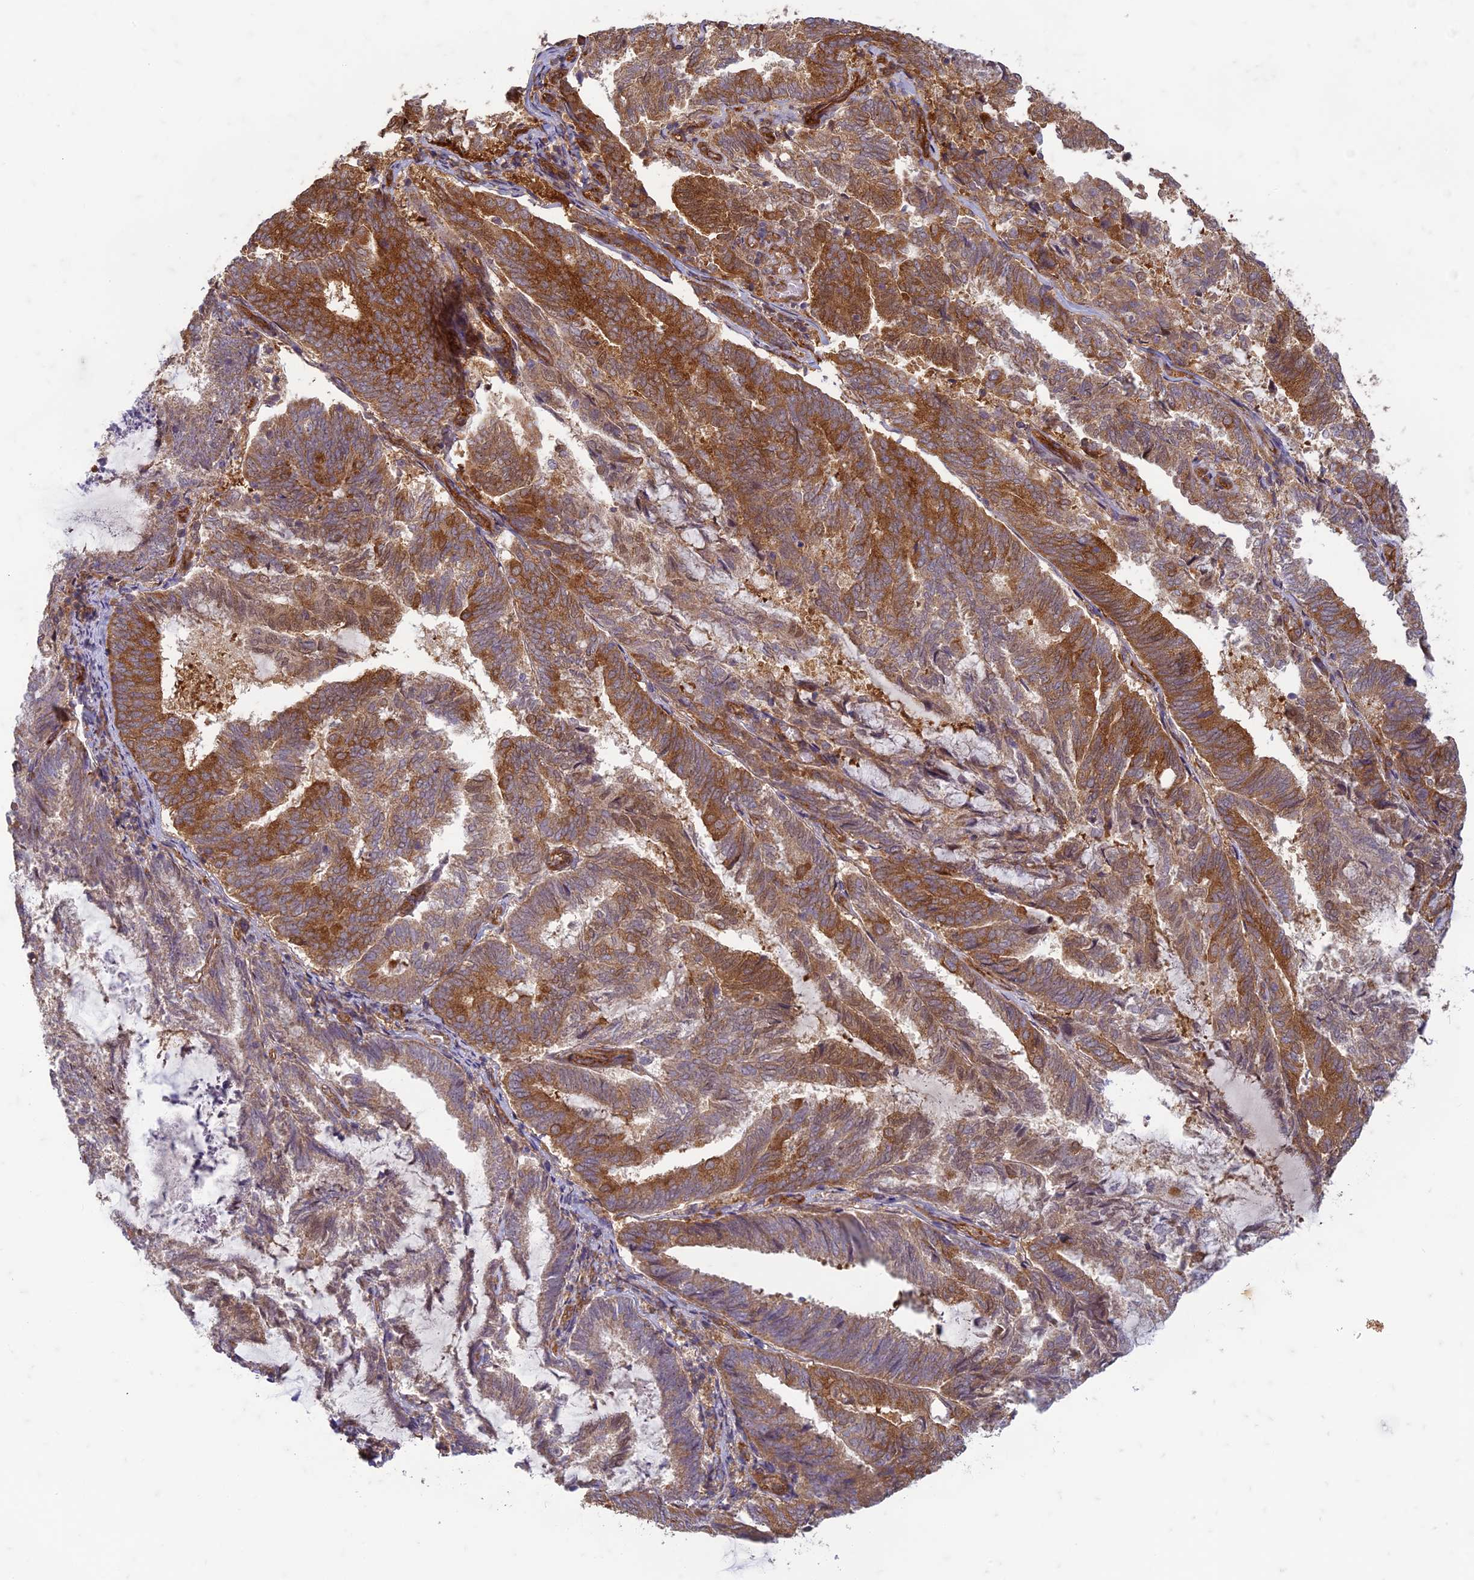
{"staining": {"intensity": "strong", "quantity": "25%-75%", "location": "cytoplasmic/membranous"}, "tissue": "endometrial cancer", "cell_type": "Tumor cells", "image_type": "cancer", "snomed": [{"axis": "morphology", "description": "Adenocarcinoma, NOS"}, {"axis": "topography", "description": "Endometrium"}], "caption": "A brown stain shows strong cytoplasmic/membranous staining of a protein in human endometrial cancer tumor cells. Using DAB (brown) and hematoxylin (blue) stains, captured at high magnification using brightfield microscopy.", "gene": "TCF25", "patient": {"sex": "female", "age": 80}}